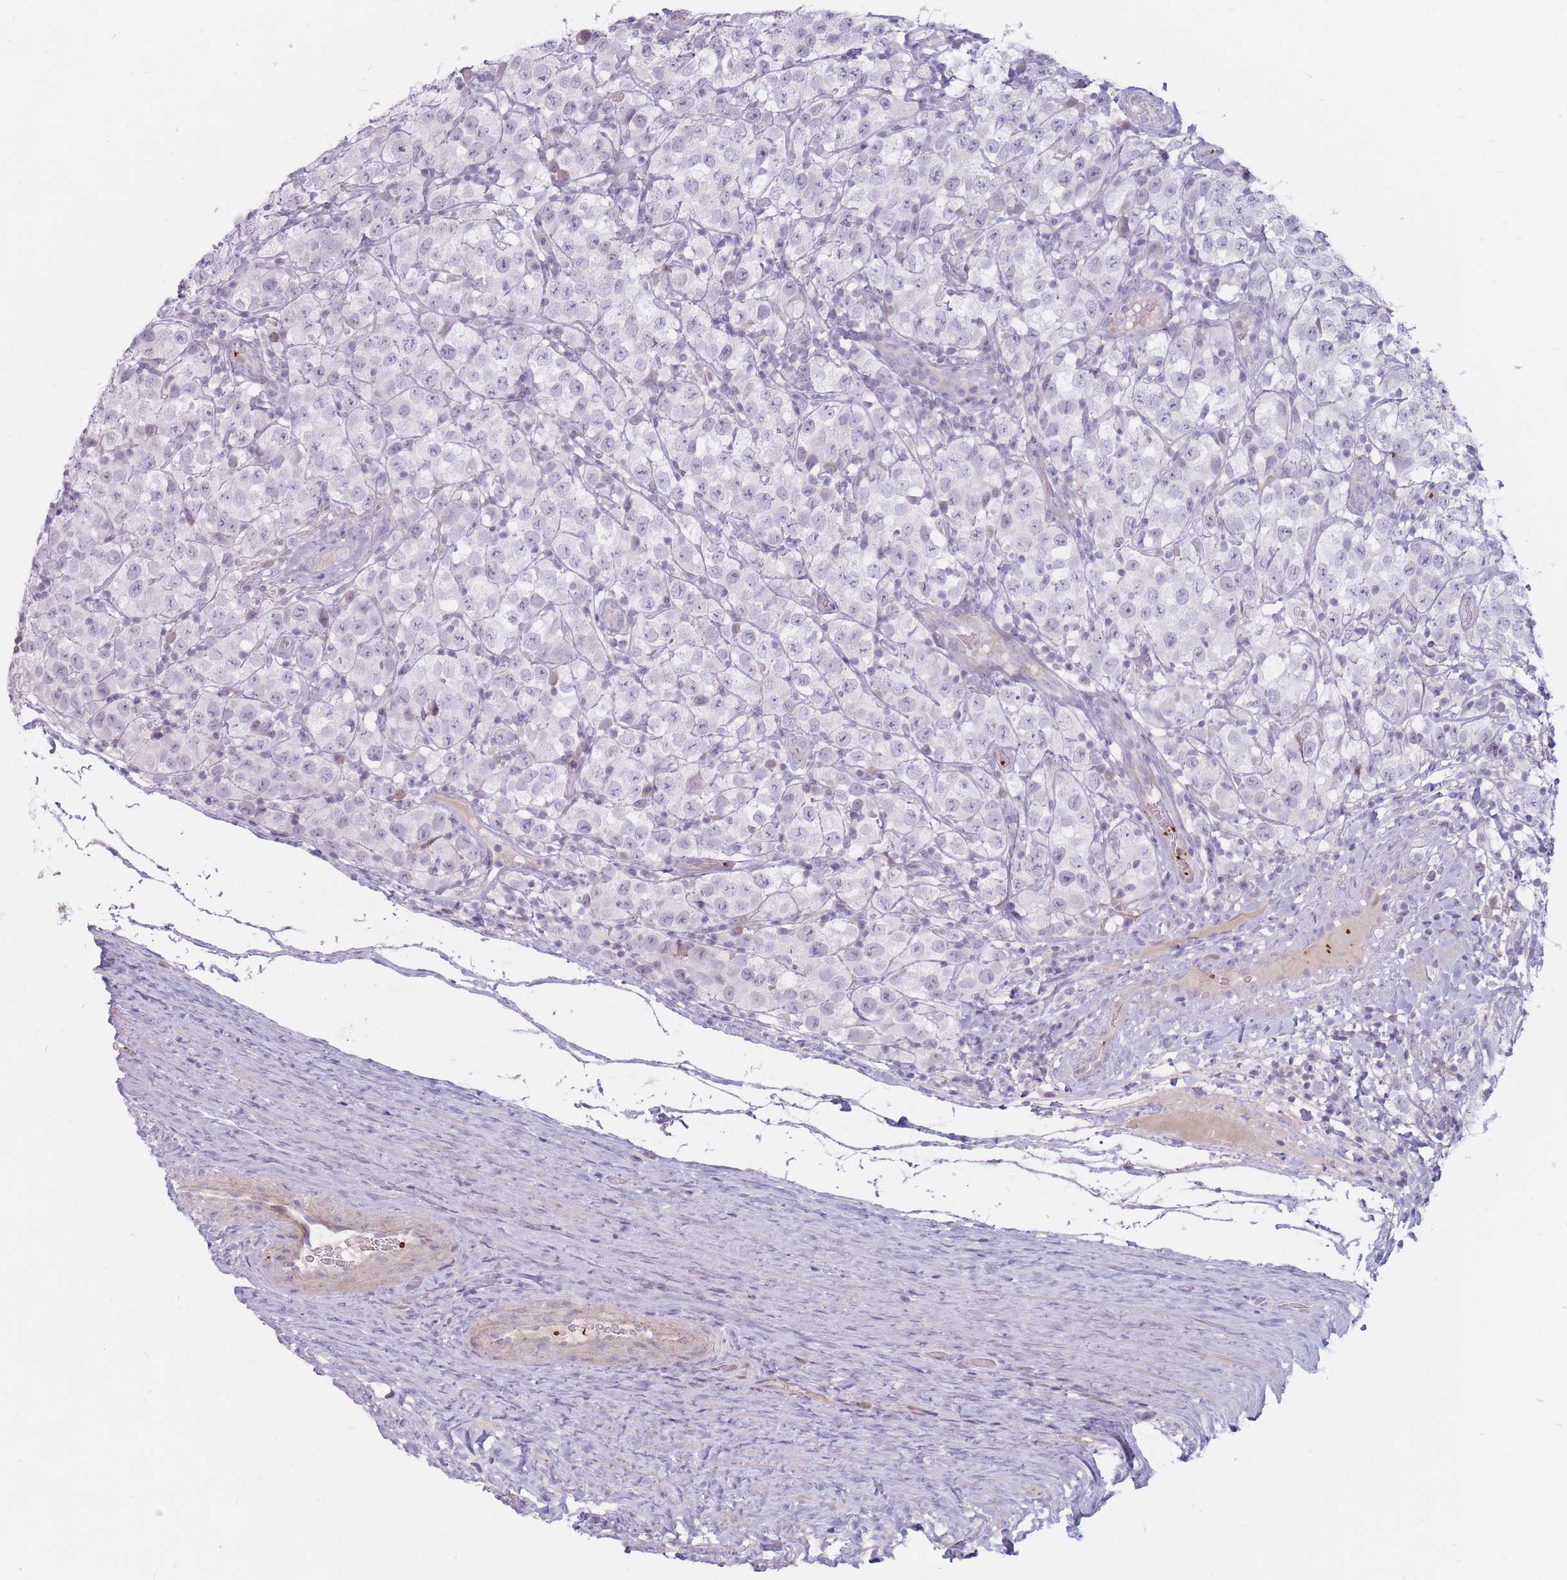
{"staining": {"intensity": "negative", "quantity": "none", "location": "none"}, "tissue": "testis cancer", "cell_type": "Tumor cells", "image_type": "cancer", "snomed": [{"axis": "morphology", "description": "Seminoma, NOS"}, {"axis": "morphology", "description": "Carcinoma, Embryonal, NOS"}, {"axis": "topography", "description": "Testis"}], "caption": "The image exhibits no significant positivity in tumor cells of testis embryonal carcinoma.", "gene": "PTGDR", "patient": {"sex": "male", "age": 41}}